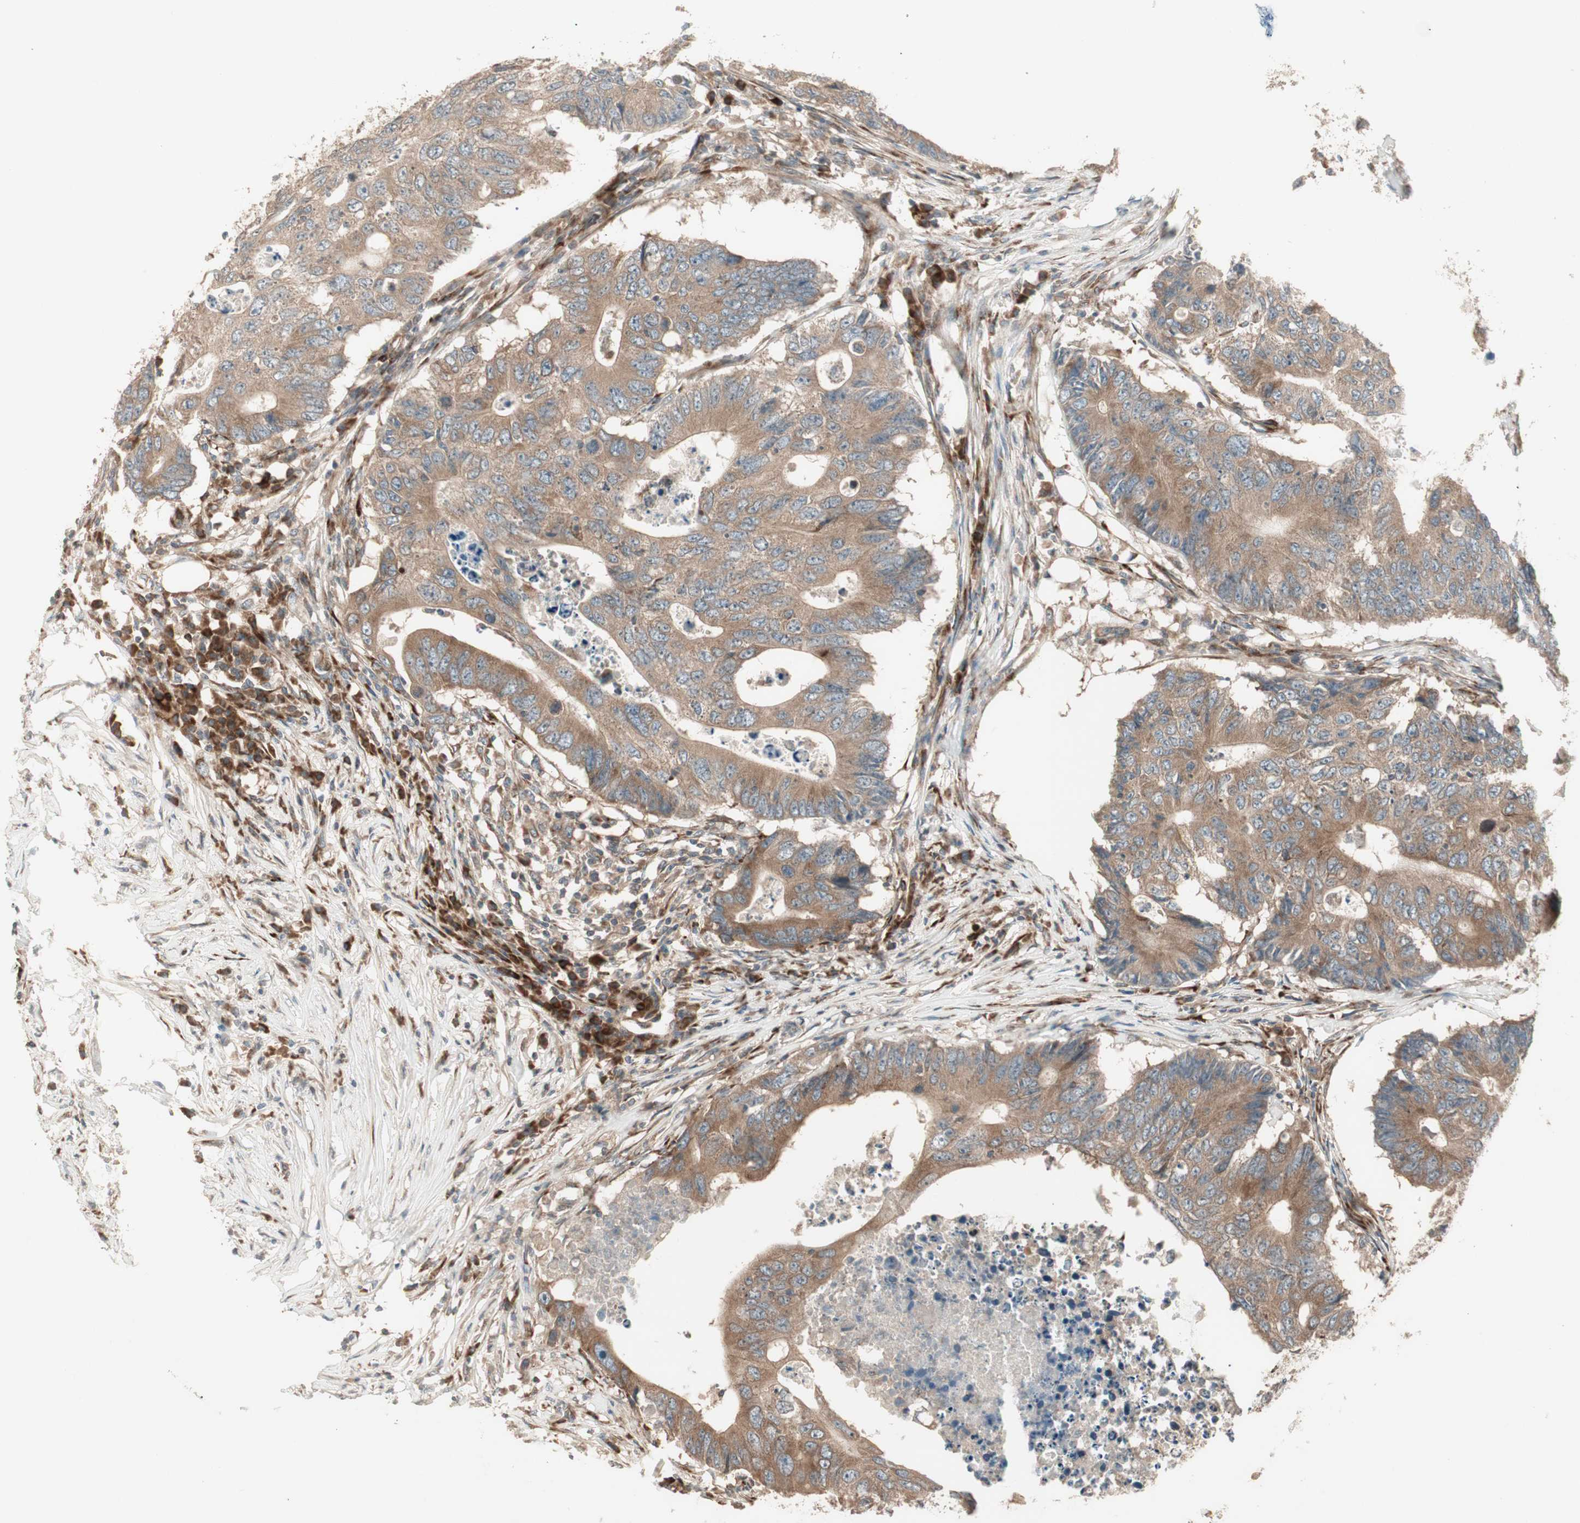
{"staining": {"intensity": "moderate", "quantity": ">75%", "location": "cytoplasmic/membranous"}, "tissue": "colorectal cancer", "cell_type": "Tumor cells", "image_type": "cancer", "snomed": [{"axis": "morphology", "description": "Adenocarcinoma, NOS"}, {"axis": "topography", "description": "Colon"}], "caption": "High-power microscopy captured an immunohistochemistry photomicrograph of adenocarcinoma (colorectal), revealing moderate cytoplasmic/membranous staining in approximately >75% of tumor cells. (DAB IHC with brightfield microscopy, high magnification).", "gene": "PPP2R5E", "patient": {"sex": "male", "age": 71}}